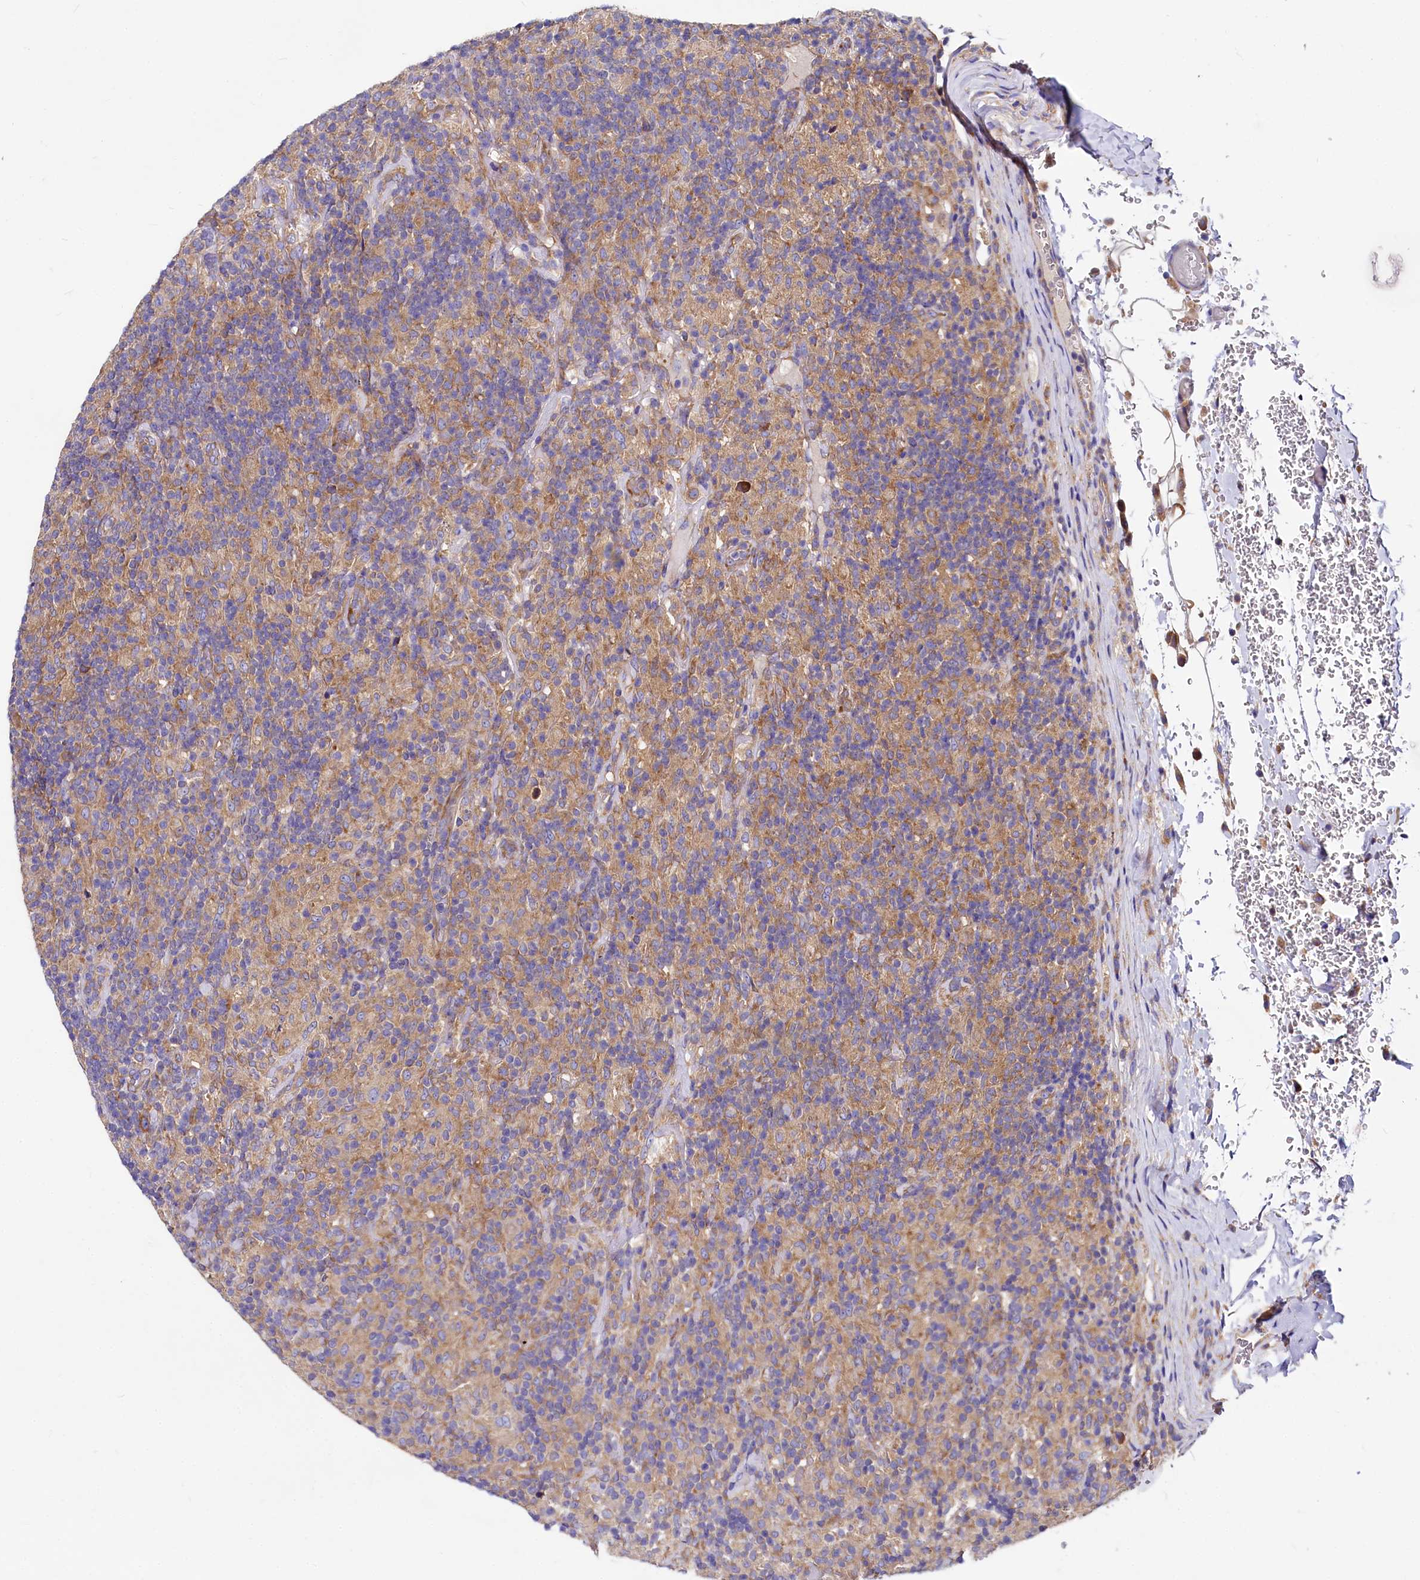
{"staining": {"intensity": "weak", "quantity": ">75%", "location": "cytoplasmic/membranous"}, "tissue": "lymphoma", "cell_type": "Tumor cells", "image_type": "cancer", "snomed": [{"axis": "morphology", "description": "Hodgkin's disease, NOS"}, {"axis": "topography", "description": "Lymph node"}], "caption": "High-power microscopy captured an immunohistochemistry (IHC) photomicrograph of Hodgkin's disease, revealing weak cytoplasmic/membranous expression in approximately >75% of tumor cells. The protein of interest is stained brown, and the nuclei are stained in blue (DAB (3,3'-diaminobenzidine) IHC with brightfield microscopy, high magnification).", "gene": "QARS1", "patient": {"sex": "male", "age": 70}}